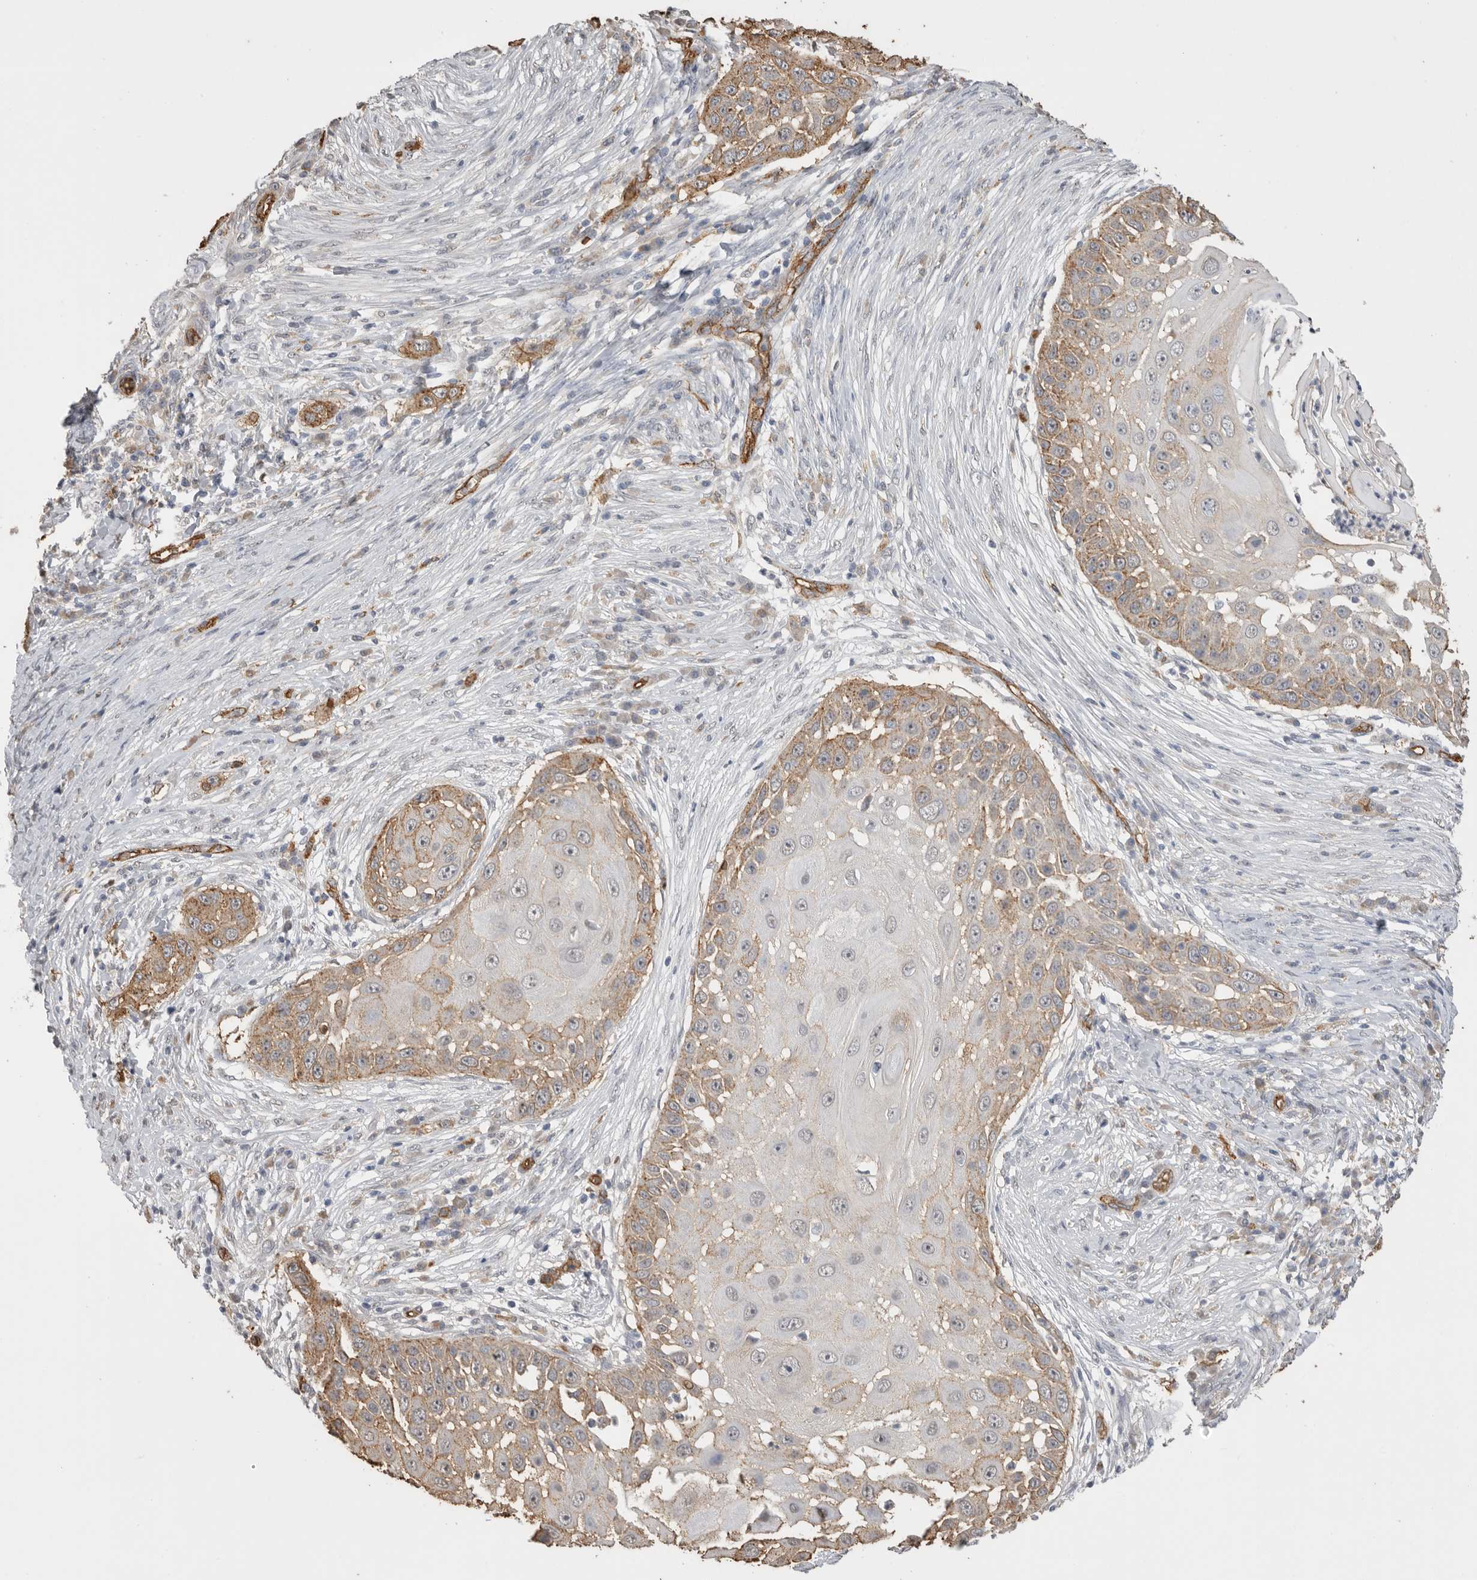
{"staining": {"intensity": "weak", "quantity": "25%-75%", "location": "cytoplasmic/membranous"}, "tissue": "skin cancer", "cell_type": "Tumor cells", "image_type": "cancer", "snomed": [{"axis": "morphology", "description": "Squamous cell carcinoma, NOS"}, {"axis": "topography", "description": "Skin"}], "caption": "Tumor cells exhibit low levels of weak cytoplasmic/membranous expression in about 25%-75% of cells in skin squamous cell carcinoma. (Brightfield microscopy of DAB IHC at high magnification).", "gene": "IL27", "patient": {"sex": "female", "age": 44}}